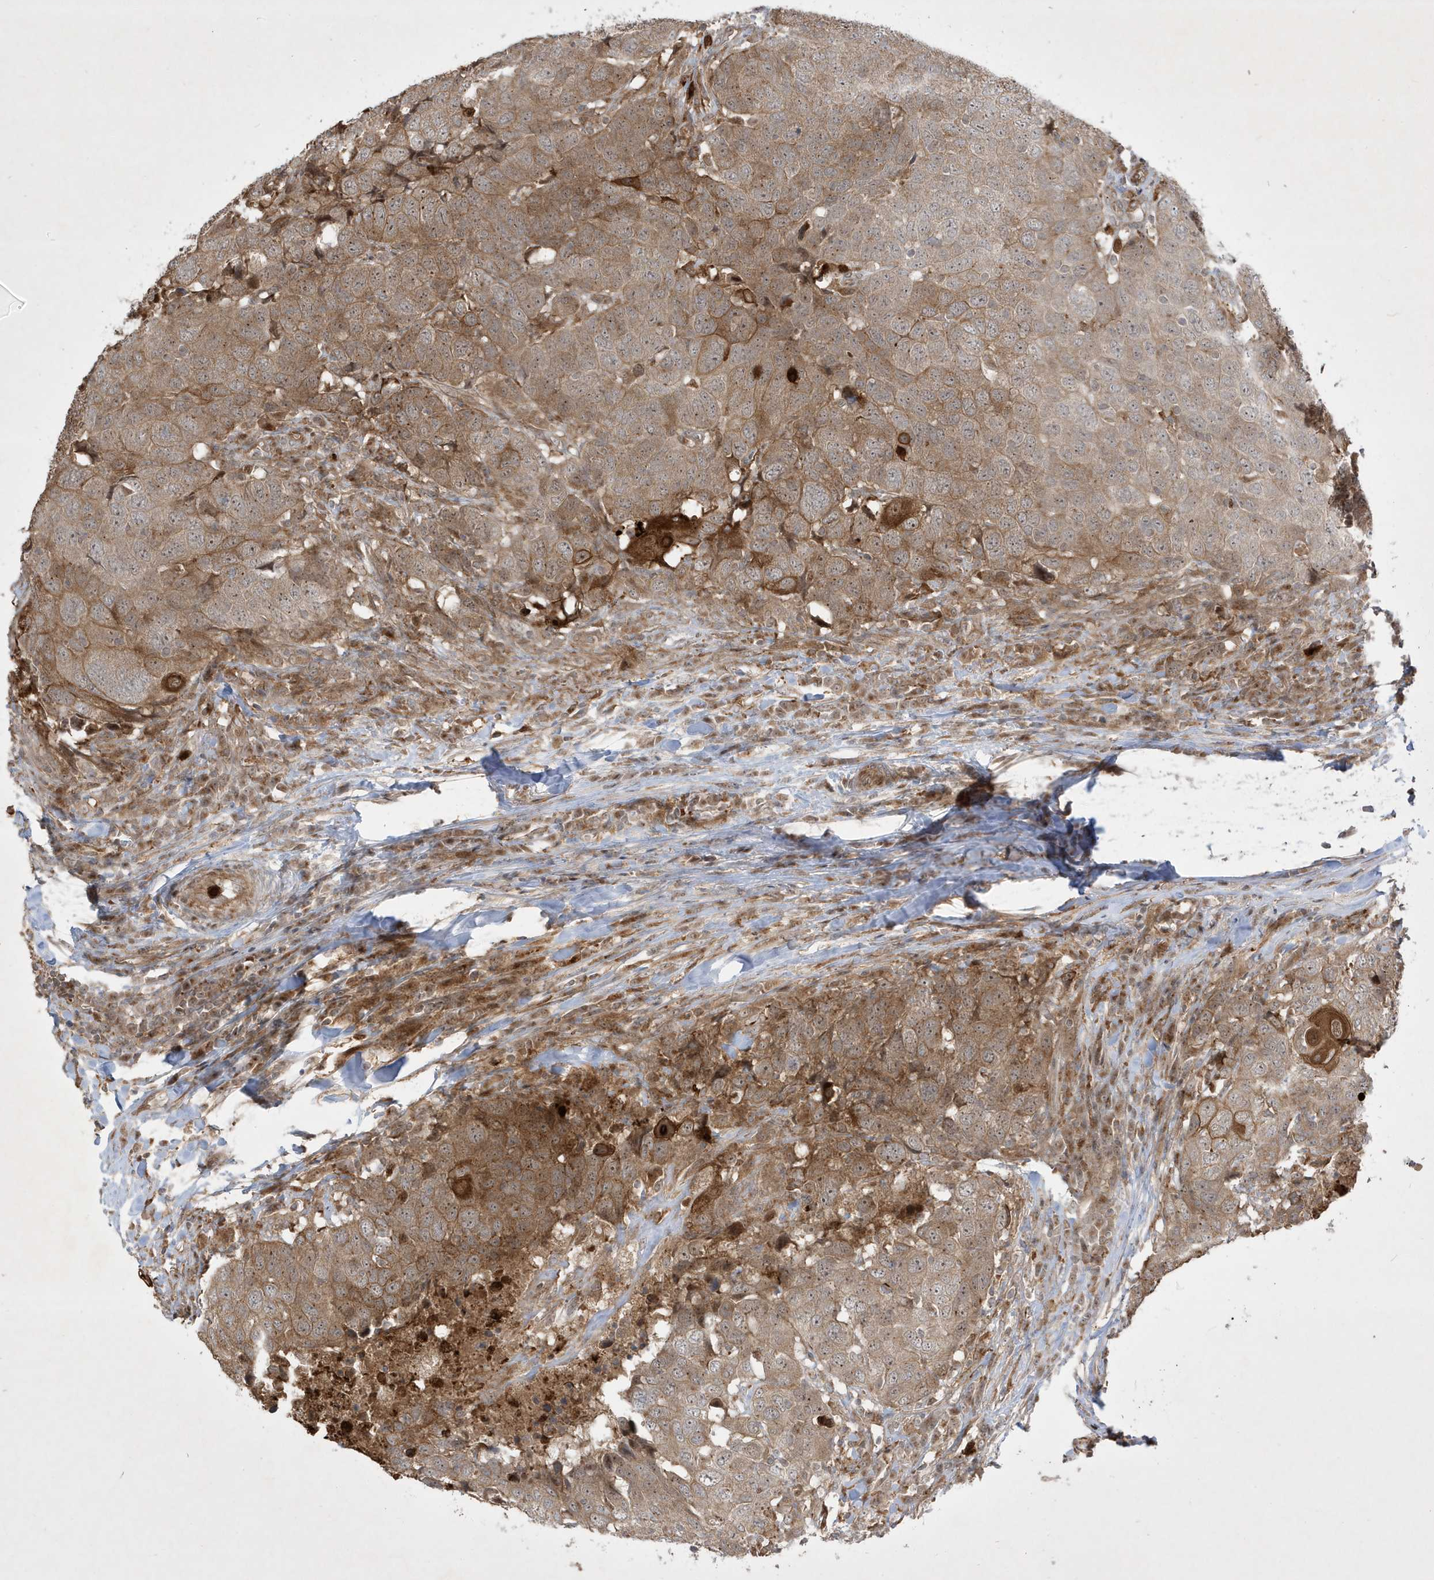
{"staining": {"intensity": "moderate", "quantity": ">75%", "location": "cytoplasmic/membranous"}, "tissue": "head and neck cancer", "cell_type": "Tumor cells", "image_type": "cancer", "snomed": [{"axis": "morphology", "description": "Squamous cell carcinoma, NOS"}, {"axis": "topography", "description": "Head-Neck"}], "caption": "Immunohistochemistry (IHC) image of head and neck cancer (squamous cell carcinoma) stained for a protein (brown), which displays medium levels of moderate cytoplasmic/membranous positivity in about >75% of tumor cells.", "gene": "IFT57", "patient": {"sex": "male", "age": 66}}